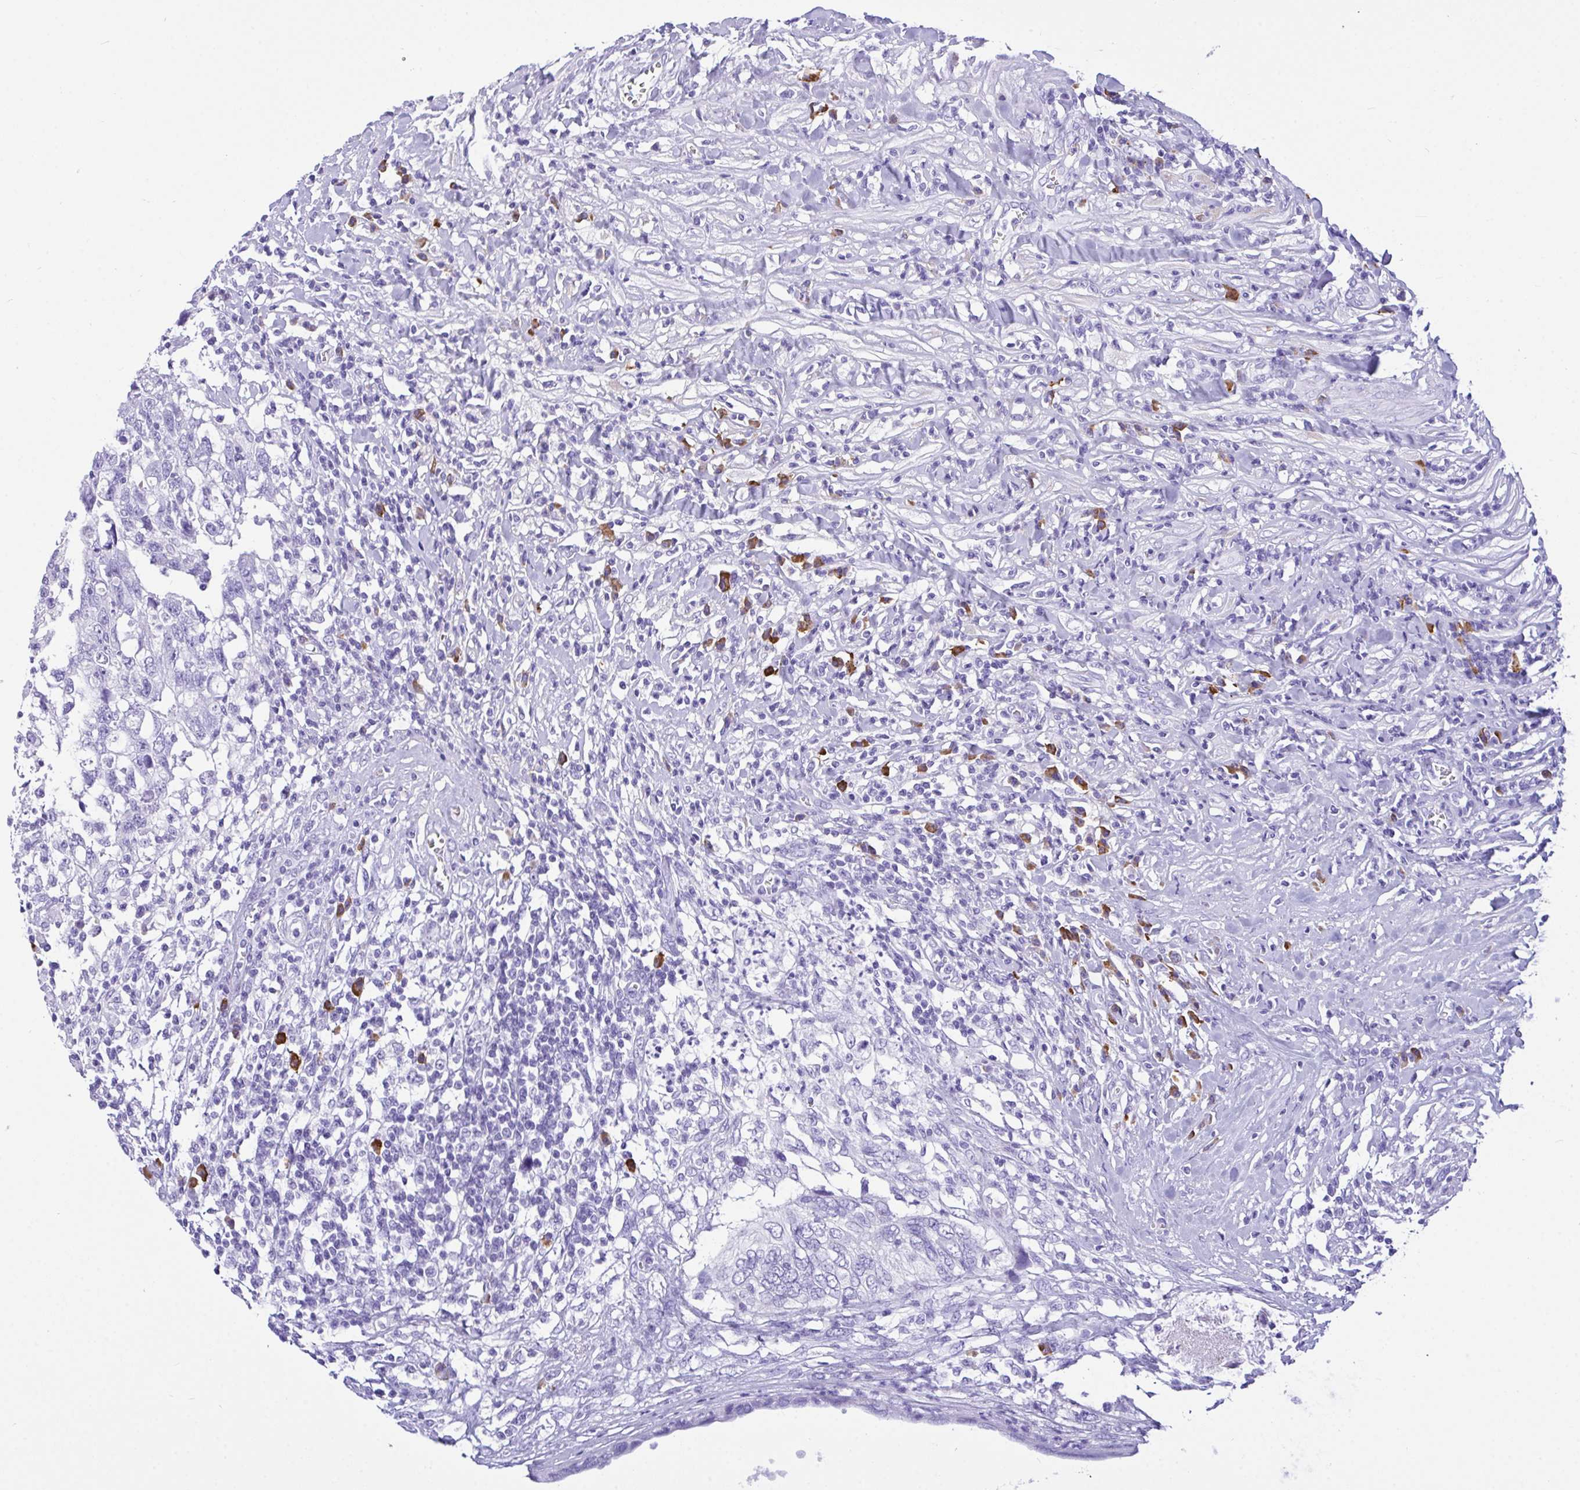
{"staining": {"intensity": "negative", "quantity": "none", "location": "none"}, "tissue": "testis cancer", "cell_type": "Tumor cells", "image_type": "cancer", "snomed": [{"axis": "morphology", "description": "Seminoma, NOS"}, {"axis": "morphology", "description": "Carcinoma, Embryonal, NOS"}, {"axis": "topography", "description": "Testis"}], "caption": "There is no significant staining in tumor cells of testis cancer (embryonal carcinoma).", "gene": "BEST4", "patient": {"sex": "male", "age": 29}}